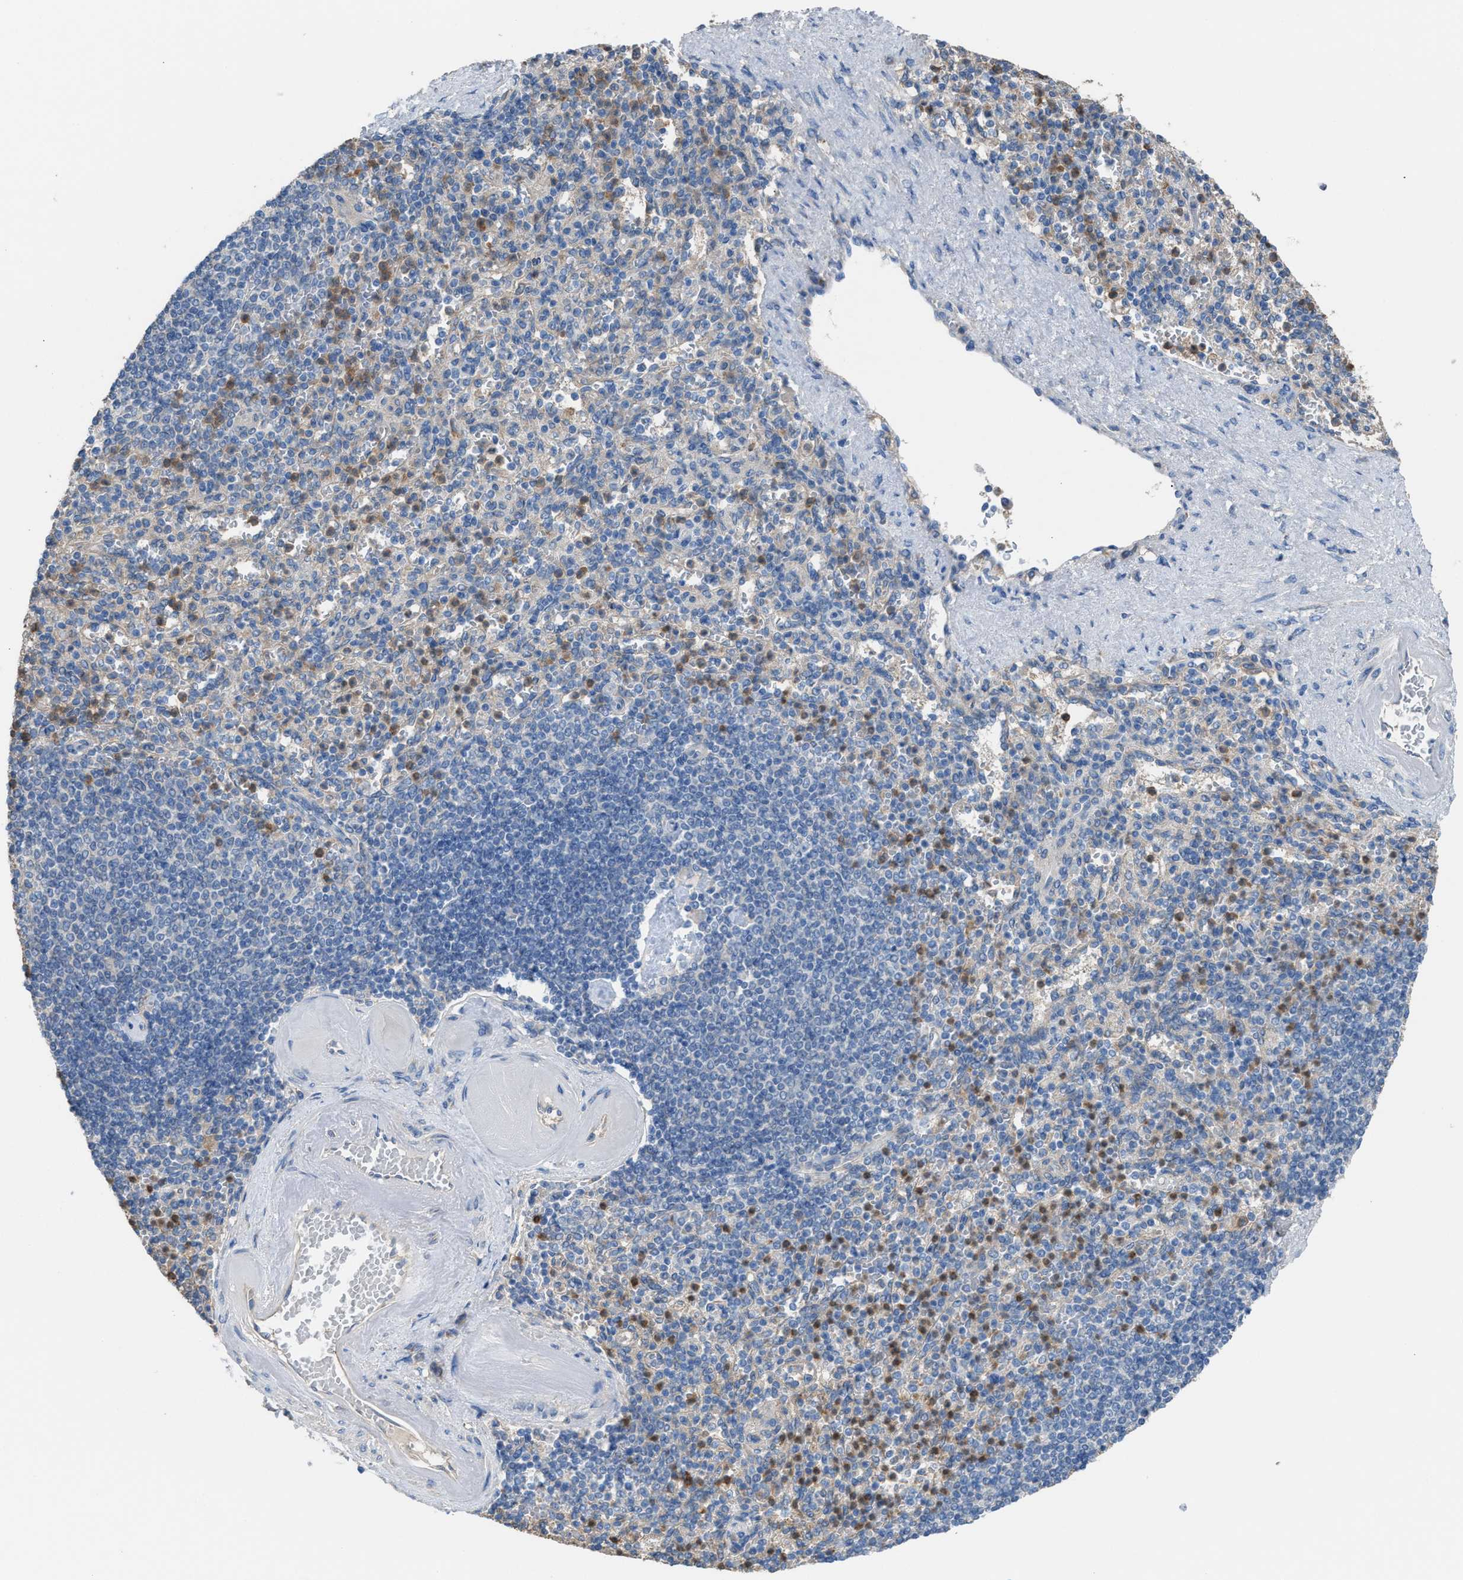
{"staining": {"intensity": "moderate", "quantity": "<25%", "location": "cytoplasmic/membranous"}, "tissue": "spleen", "cell_type": "Cells in red pulp", "image_type": "normal", "snomed": [{"axis": "morphology", "description": "Normal tissue, NOS"}, {"axis": "topography", "description": "Spleen"}], "caption": "Protein staining shows moderate cytoplasmic/membranous expression in approximately <25% of cells in red pulp in benign spleen.", "gene": "NQO2", "patient": {"sex": "female", "age": 74}}